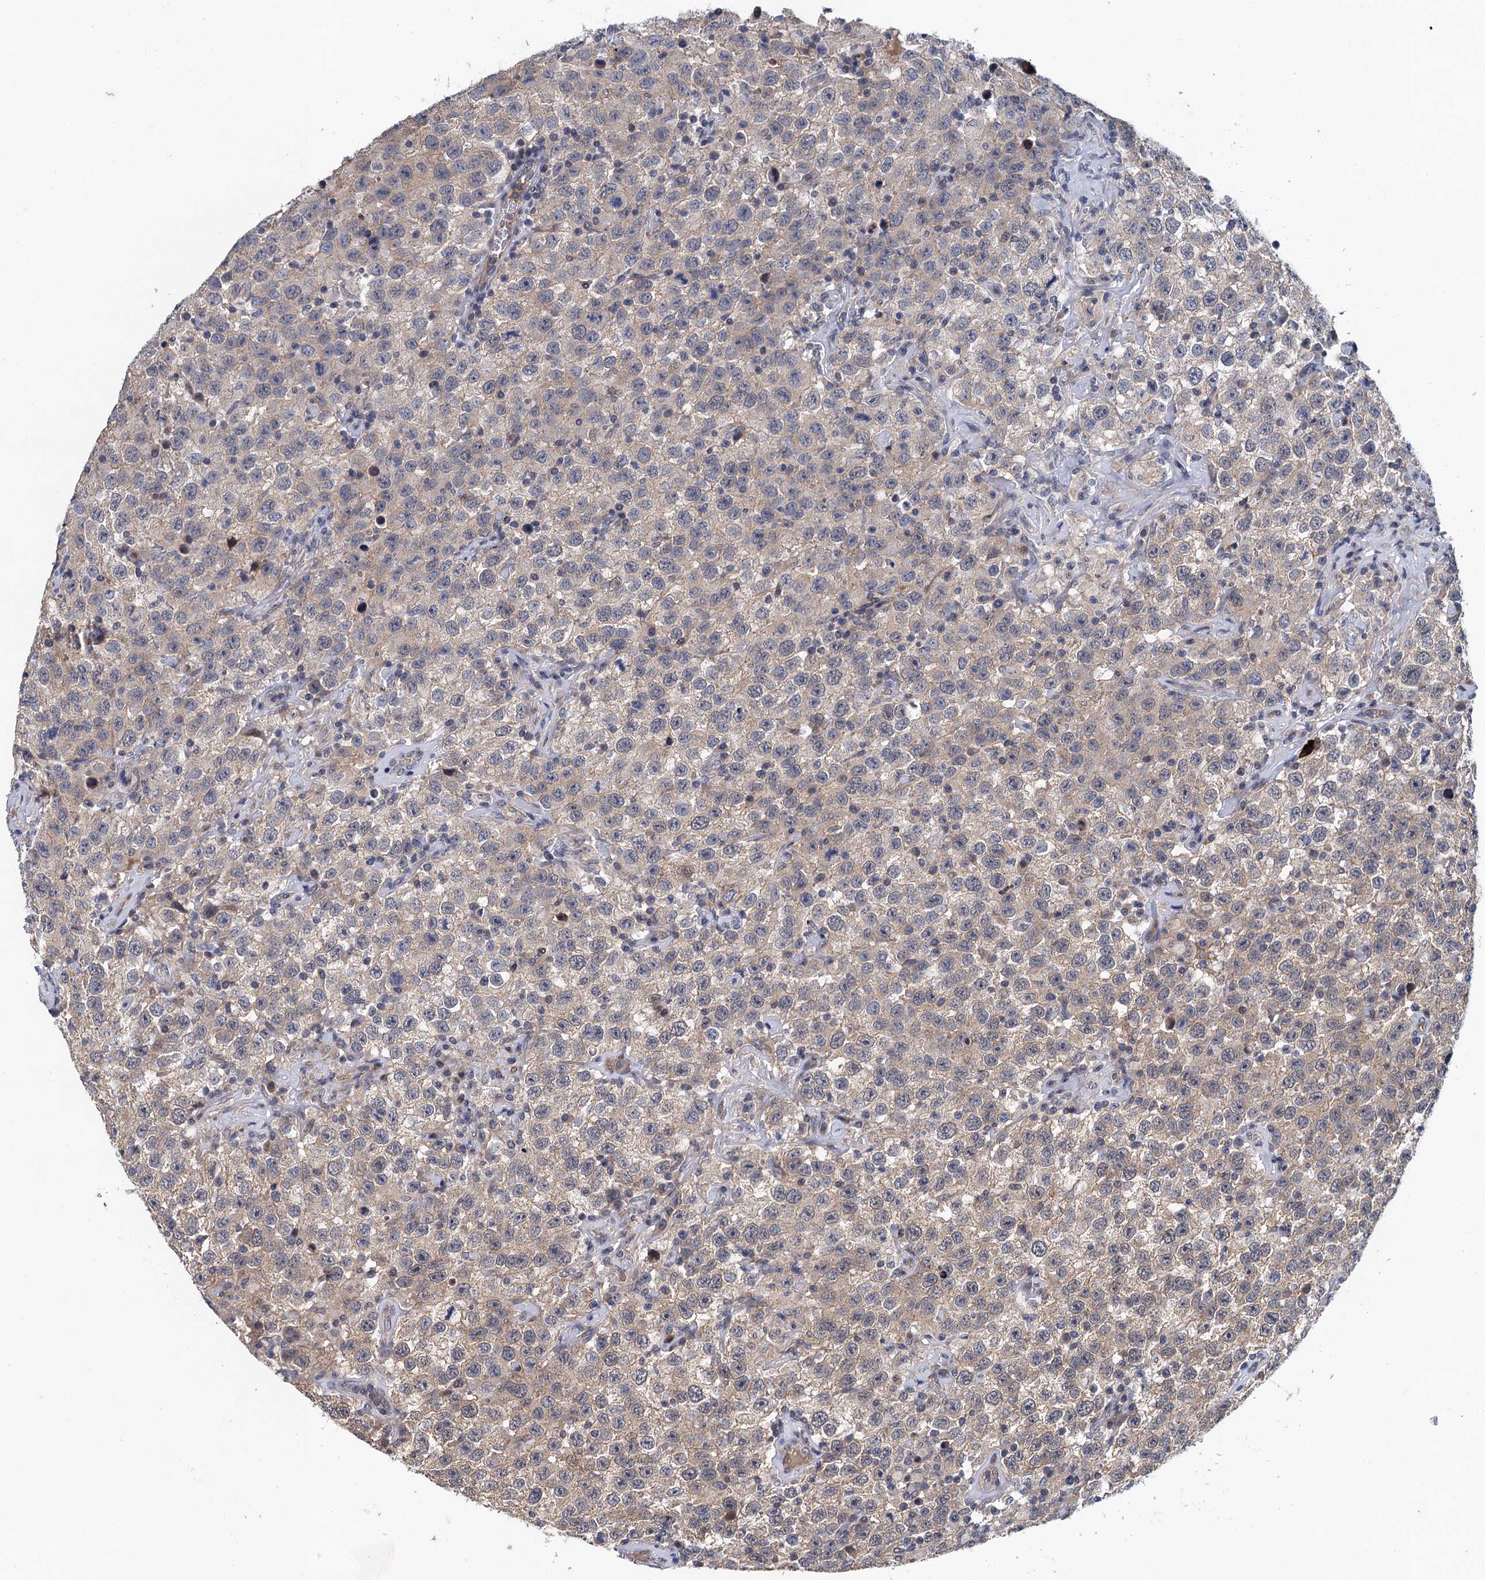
{"staining": {"intensity": "negative", "quantity": "none", "location": "none"}, "tissue": "testis cancer", "cell_type": "Tumor cells", "image_type": "cancer", "snomed": [{"axis": "morphology", "description": "Seminoma, NOS"}, {"axis": "topography", "description": "Testis"}], "caption": "Protein analysis of testis cancer exhibits no significant positivity in tumor cells.", "gene": "MDM1", "patient": {"sex": "male", "age": 41}}